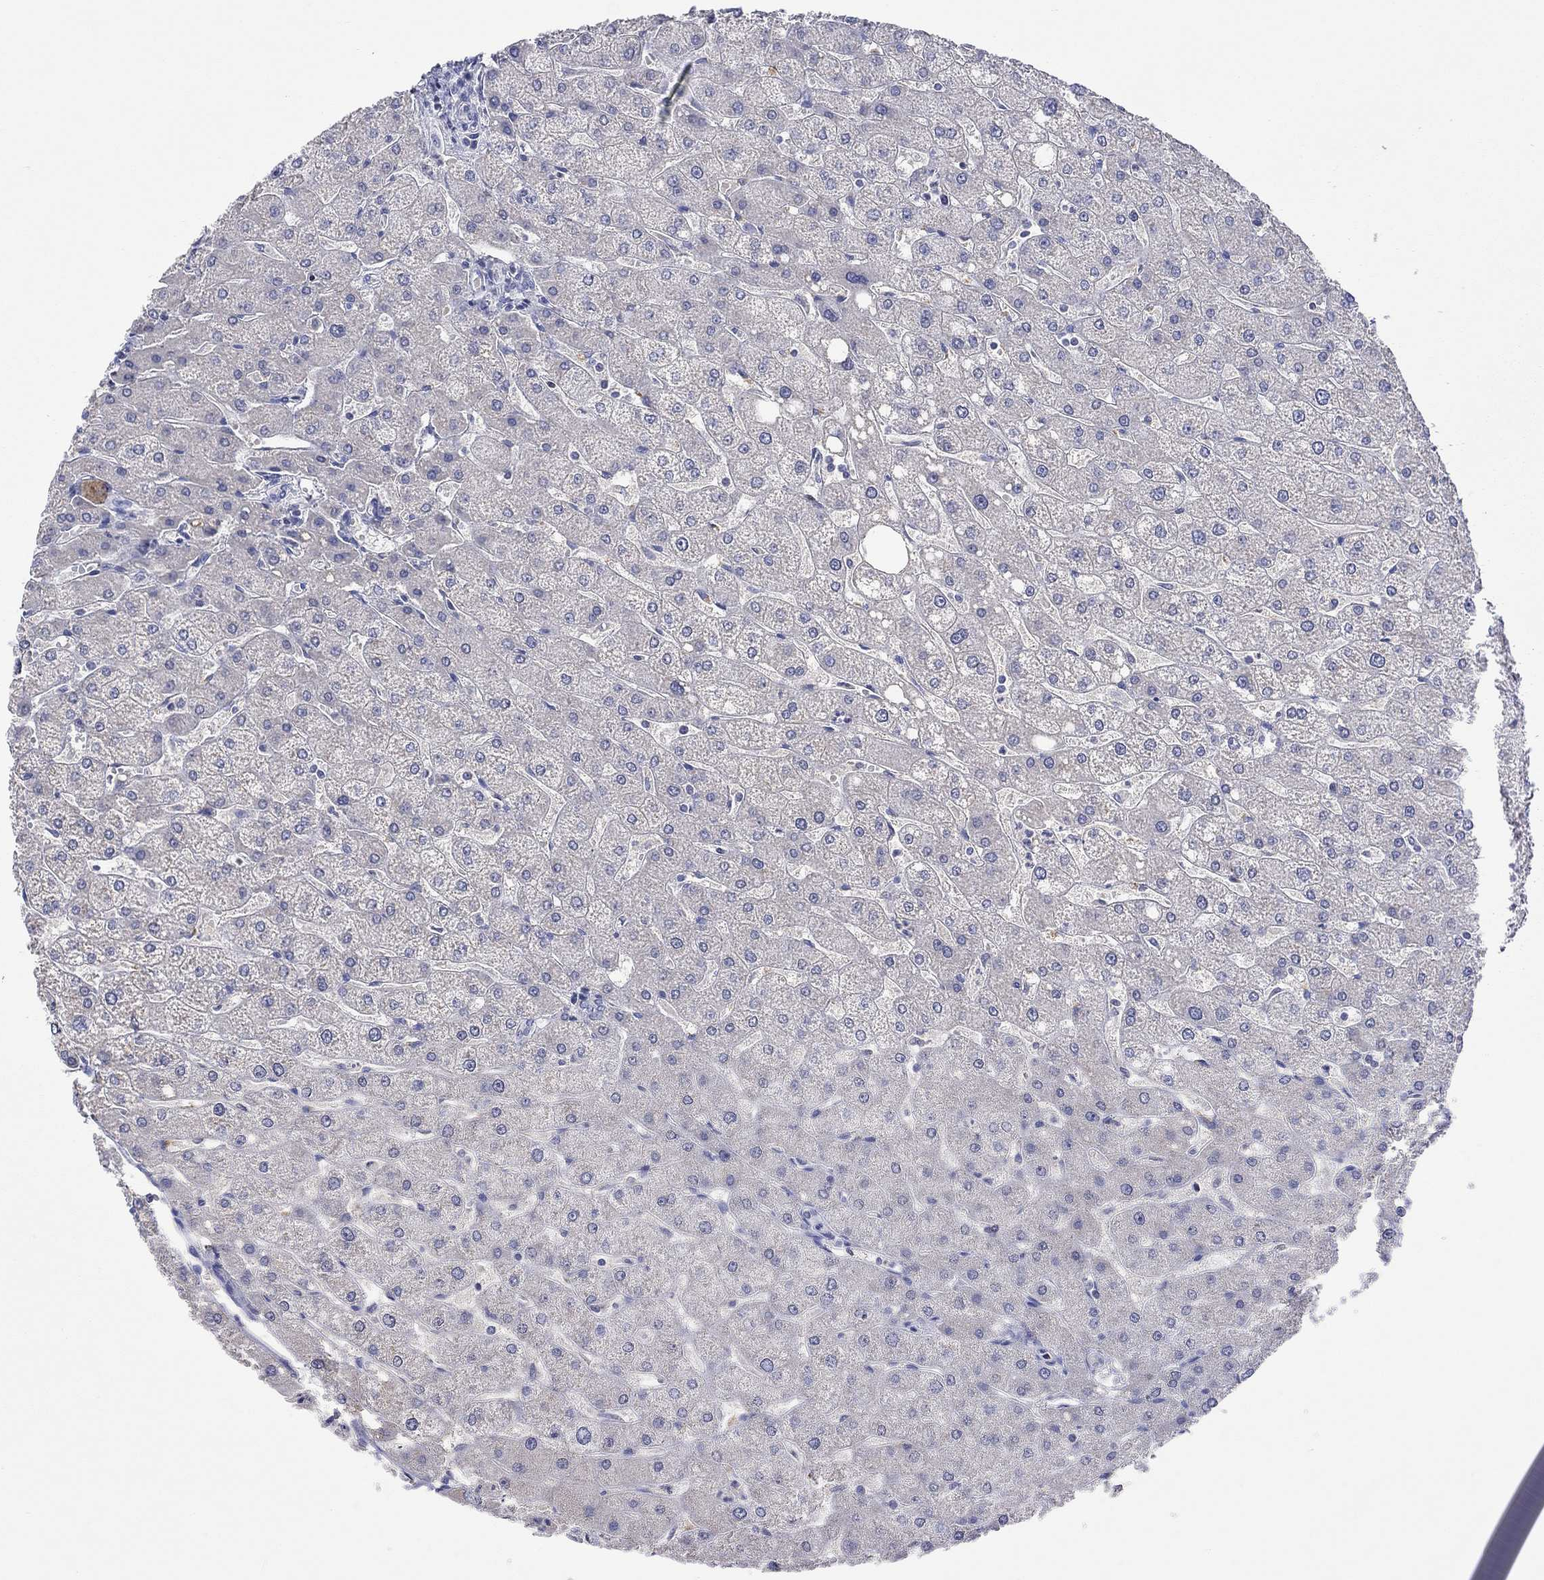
{"staining": {"intensity": "negative", "quantity": "none", "location": "none"}, "tissue": "liver", "cell_type": "Cholangiocytes", "image_type": "normal", "snomed": [{"axis": "morphology", "description": "Normal tissue, NOS"}, {"axis": "topography", "description": "Liver"}], "caption": "A high-resolution histopathology image shows immunohistochemistry staining of benign liver, which demonstrates no significant staining in cholangiocytes.", "gene": "LRFN4", "patient": {"sex": "male", "age": 67}}